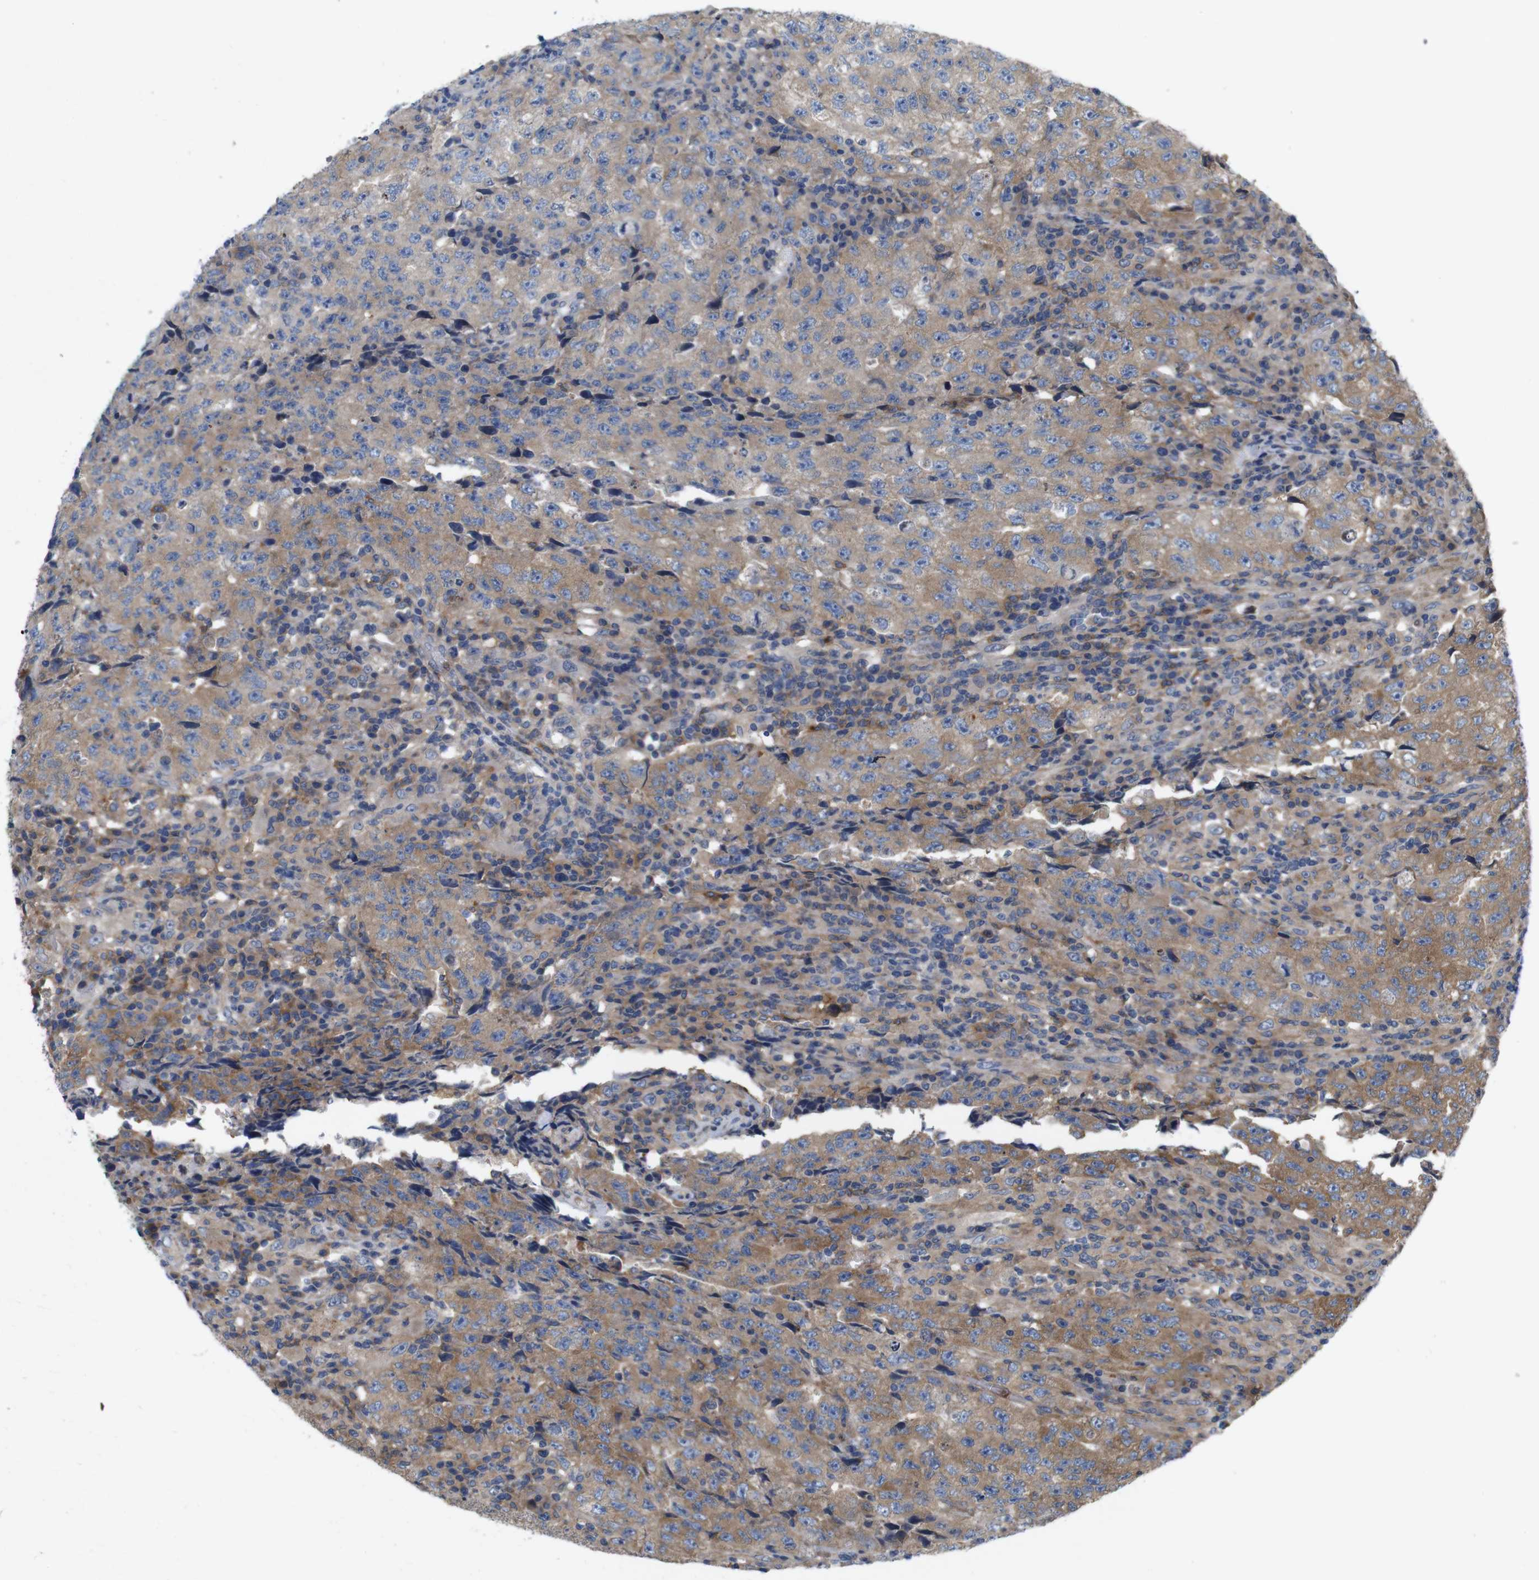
{"staining": {"intensity": "moderate", "quantity": ">75%", "location": "cytoplasmic/membranous"}, "tissue": "testis cancer", "cell_type": "Tumor cells", "image_type": "cancer", "snomed": [{"axis": "morphology", "description": "Necrosis, NOS"}, {"axis": "morphology", "description": "Carcinoma, Embryonal, NOS"}, {"axis": "topography", "description": "Testis"}], "caption": "Protein staining of testis cancer tissue shows moderate cytoplasmic/membranous staining in approximately >75% of tumor cells.", "gene": "SIGLEC8", "patient": {"sex": "male", "age": 19}}